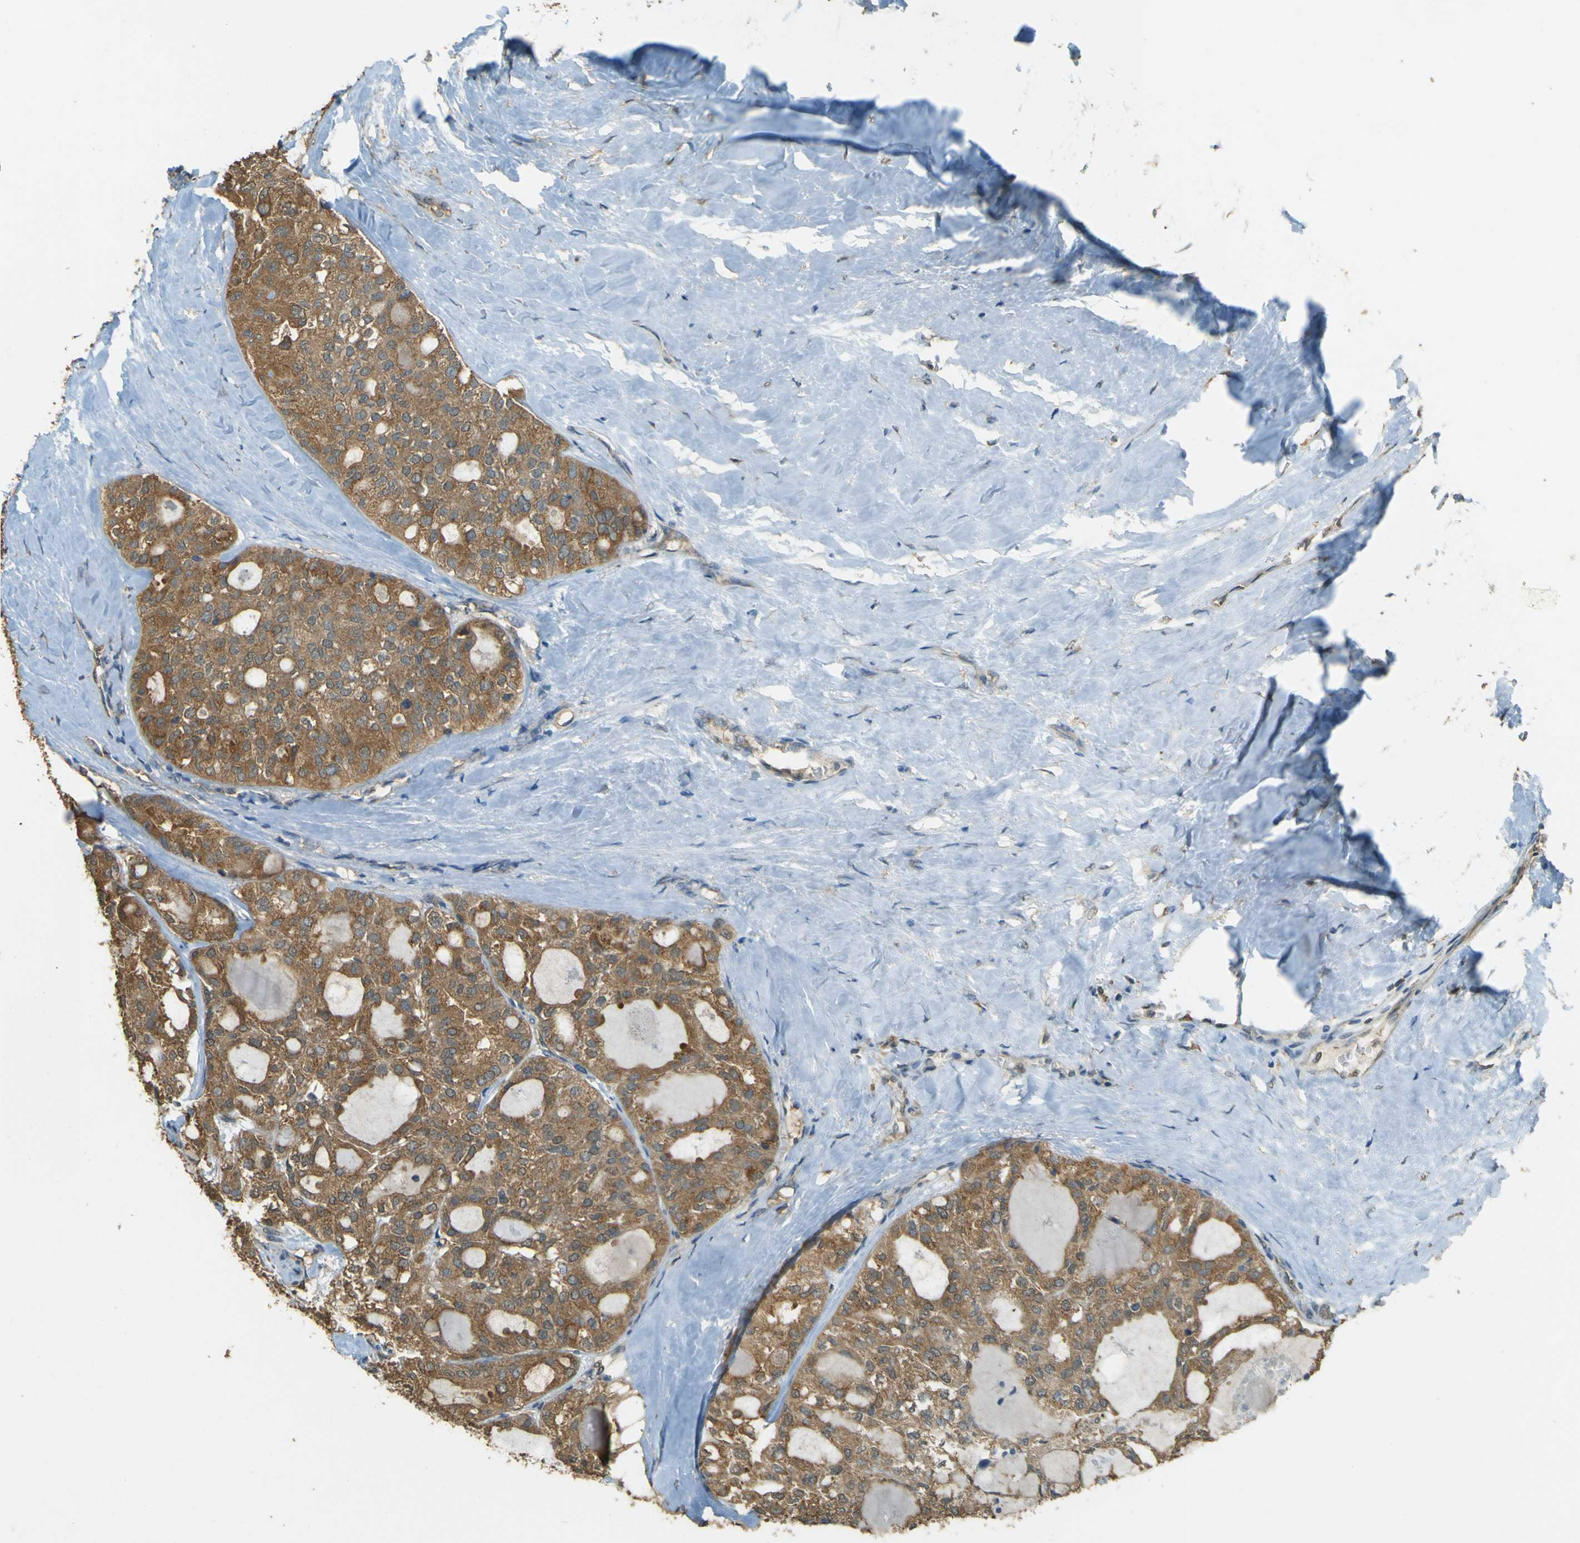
{"staining": {"intensity": "moderate", "quantity": ">75%", "location": "cytoplasmic/membranous"}, "tissue": "thyroid cancer", "cell_type": "Tumor cells", "image_type": "cancer", "snomed": [{"axis": "morphology", "description": "Follicular adenoma carcinoma, NOS"}, {"axis": "topography", "description": "Thyroid gland"}], "caption": "There is medium levels of moderate cytoplasmic/membranous expression in tumor cells of thyroid cancer (follicular adenoma carcinoma), as demonstrated by immunohistochemical staining (brown color).", "gene": "GOLGA1", "patient": {"sex": "male", "age": 75}}